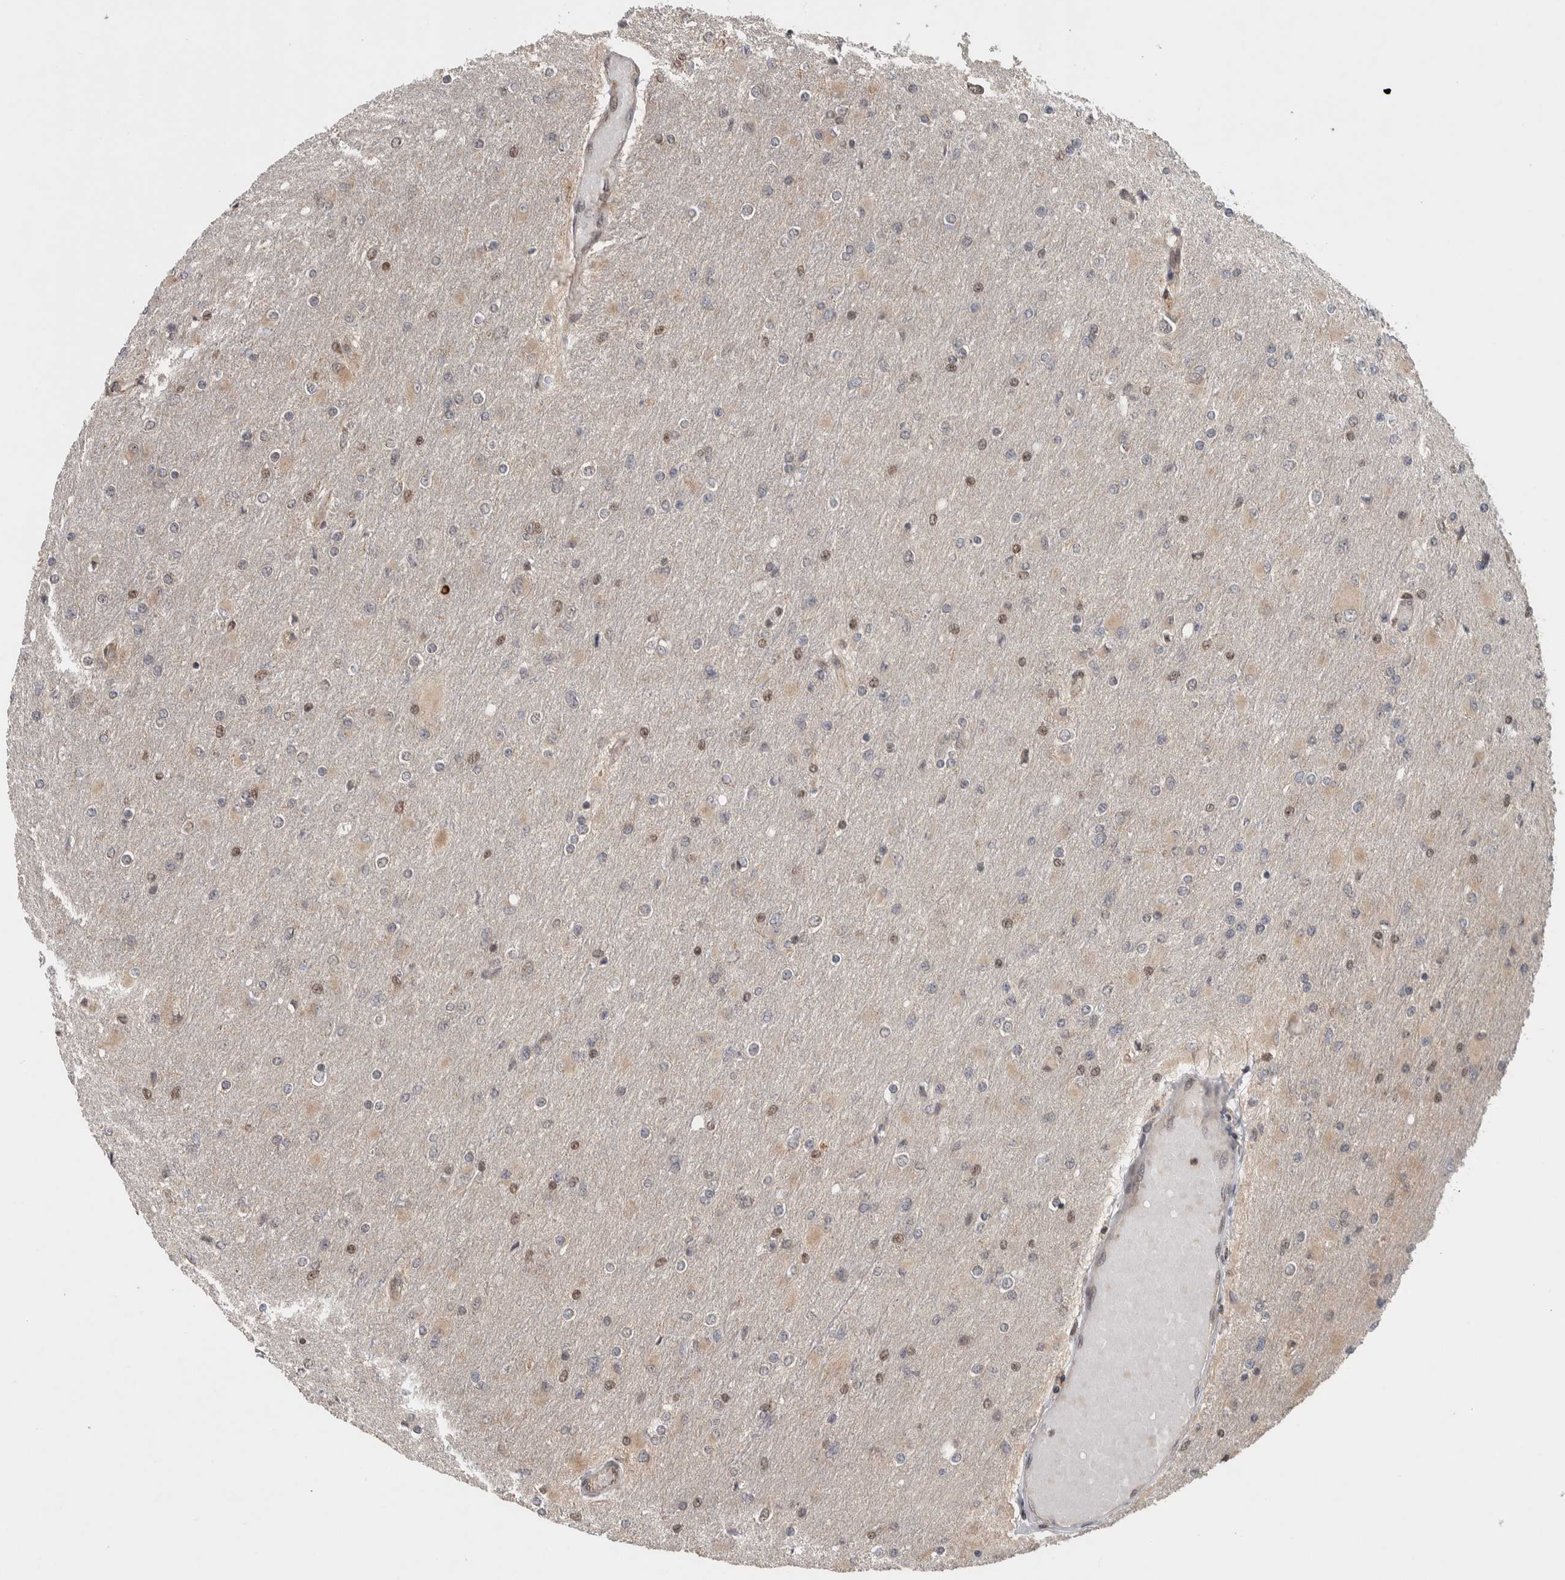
{"staining": {"intensity": "weak", "quantity": "25%-75%", "location": "cytoplasmic/membranous,nuclear"}, "tissue": "glioma", "cell_type": "Tumor cells", "image_type": "cancer", "snomed": [{"axis": "morphology", "description": "Glioma, malignant, High grade"}, {"axis": "topography", "description": "Cerebral cortex"}], "caption": "The photomicrograph demonstrates immunohistochemical staining of malignant glioma (high-grade). There is weak cytoplasmic/membranous and nuclear staining is appreciated in about 25%-75% of tumor cells.", "gene": "RPS6KA4", "patient": {"sex": "female", "age": 36}}